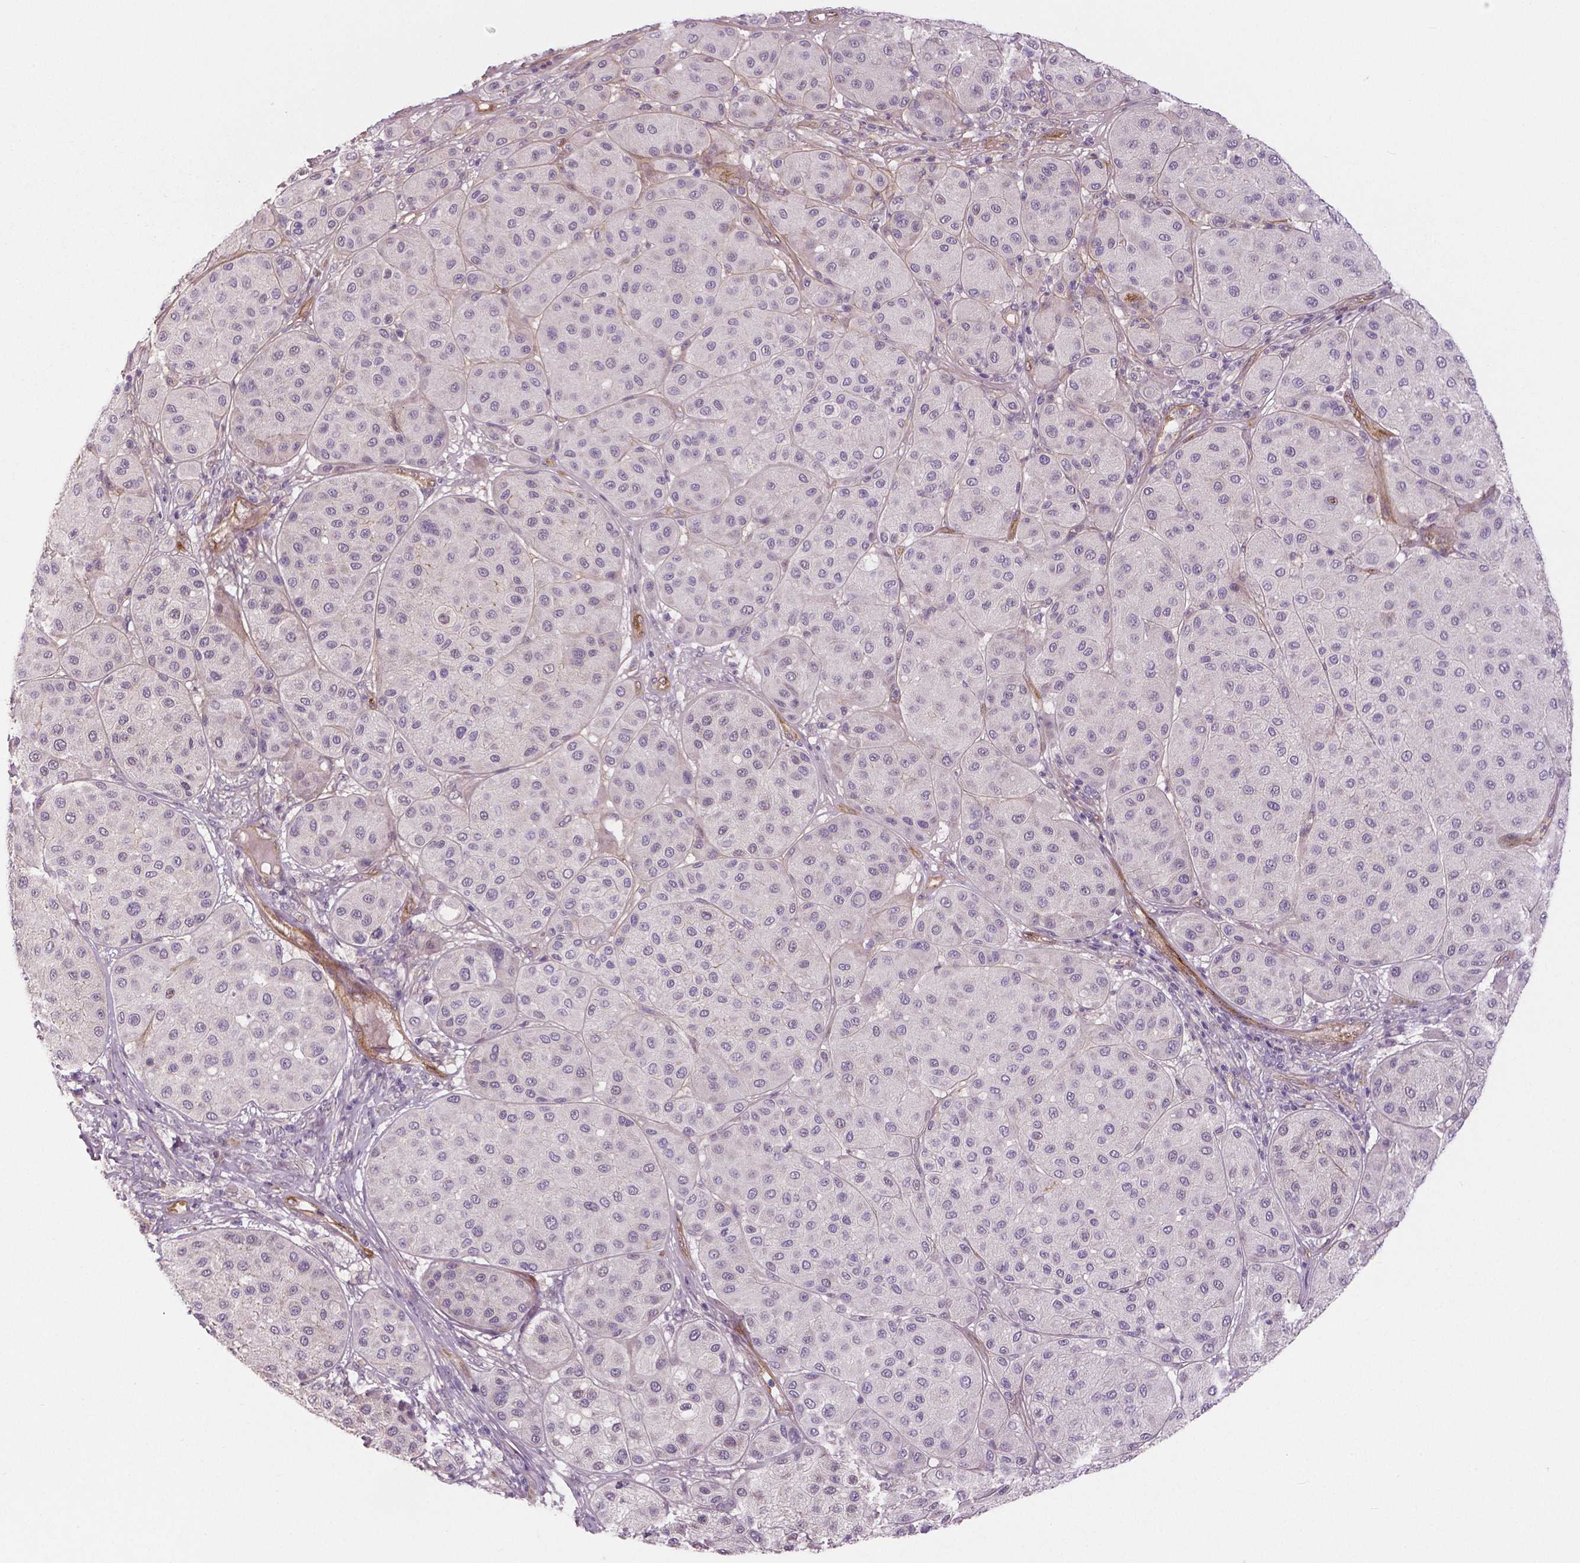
{"staining": {"intensity": "negative", "quantity": "none", "location": "none"}, "tissue": "melanoma", "cell_type": "Tumor cells", "image_type": "cancer", "snomed": [{"axis": "morphology", "description": "Malignant melanoma, Metastatic site"}, {"axis": "topography", "description": "Smooth muscle"}], "caption": "Tumor cells are negative for brown protein staining in malignant melanoma (metastatic site).", "gene": "FLT1", "patient": {"sex": "male", "age": 41}}